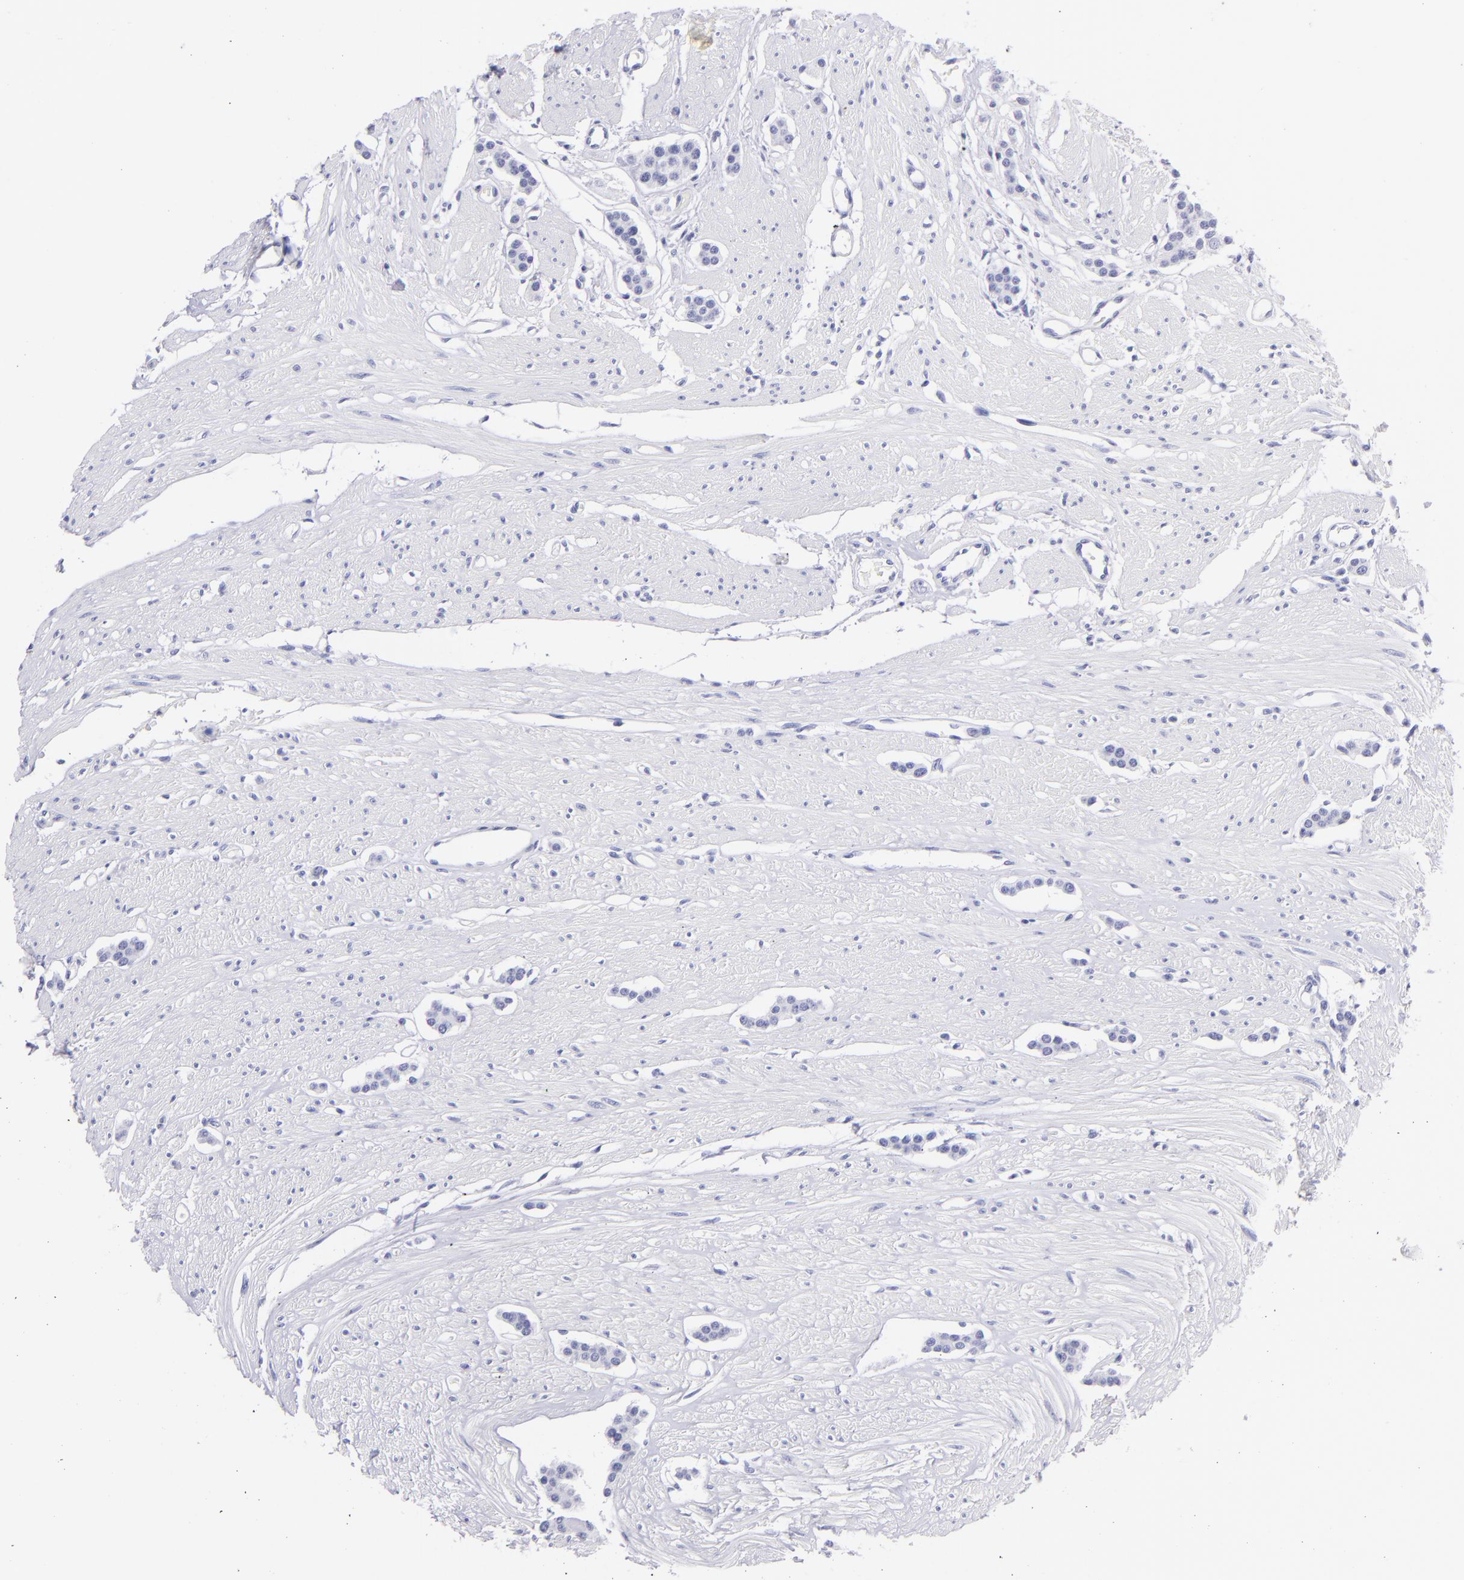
{"staining": {"intensity": "negative", "quantity": "none", "location": "none"}, "tissue": "carcinoid", "cell_type": "Tumor cells", "image_type": "cancer", "snomed": [{"axis": "morphology", "description": "Carcinoid, malignant, NOS"}, {"axis": "topography", "description": "Small intestine"}], "caption": "Tumor cells show no significant protein positivity in carcinoid.", "gene": "CNP", "patient": {"sex": "male", "age": 60}}